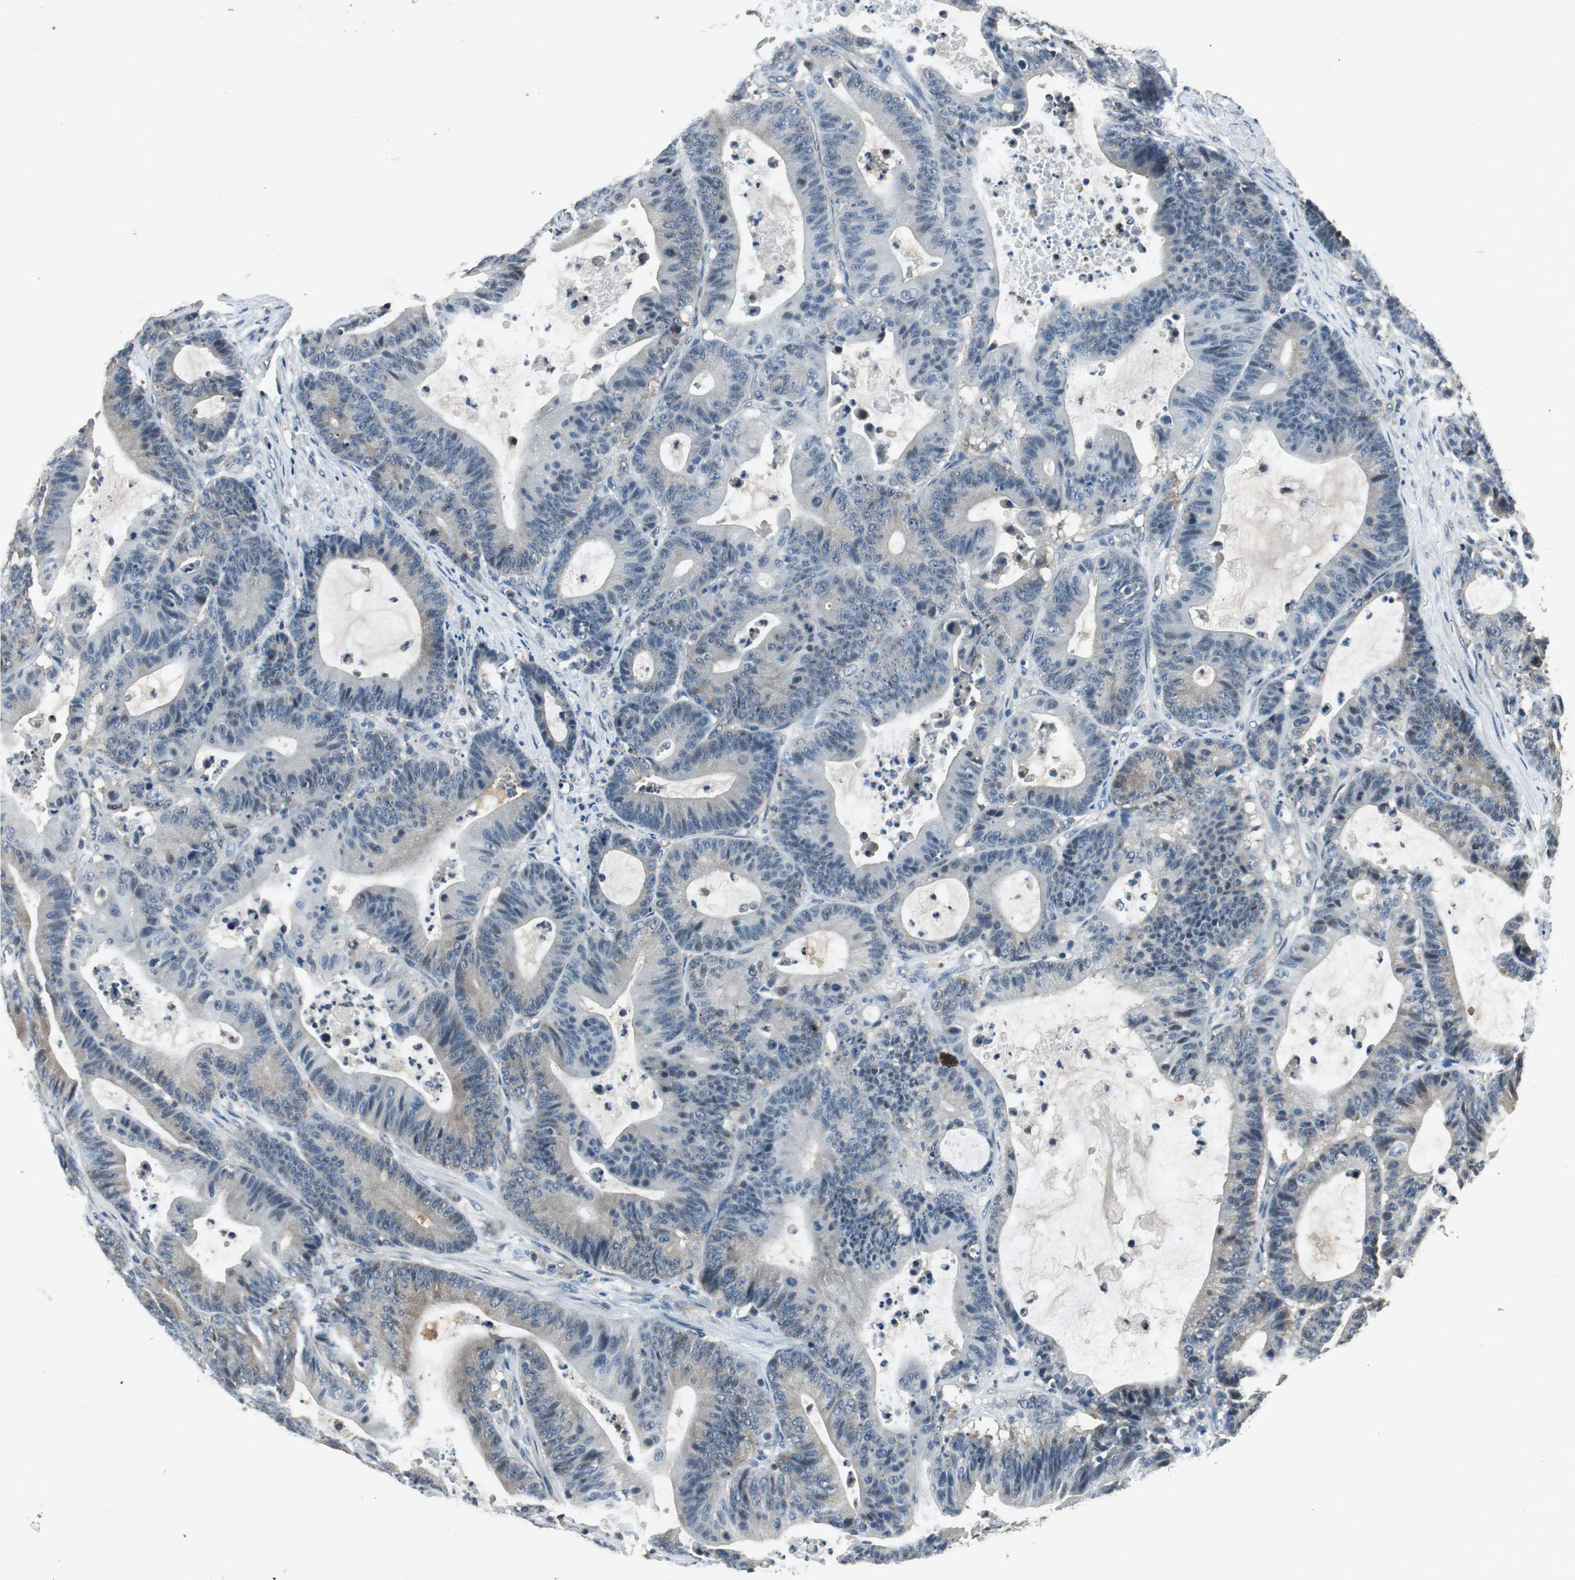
{"staining": {"intensity": "weak", "quantity": "<25%", "location": "cytoplasmic/membranous"}, "tissue": "colorectal cancer", "cell_type": "Tumor cells", "image_type": "cancer", "snomed": [{"axis": "morphology", "description": "Adenocarcinoma, NOS"}, {"axis": "topography", "description": "Colon"}], "caption": "High power microscopy image of an immunohistochemistry micrograph of colorectal cancer (adenocarcinoma), revealing no significant staining in tumor cells.", "gene": "PSMB4", "patient": {"sex": "female", "age": 84}}